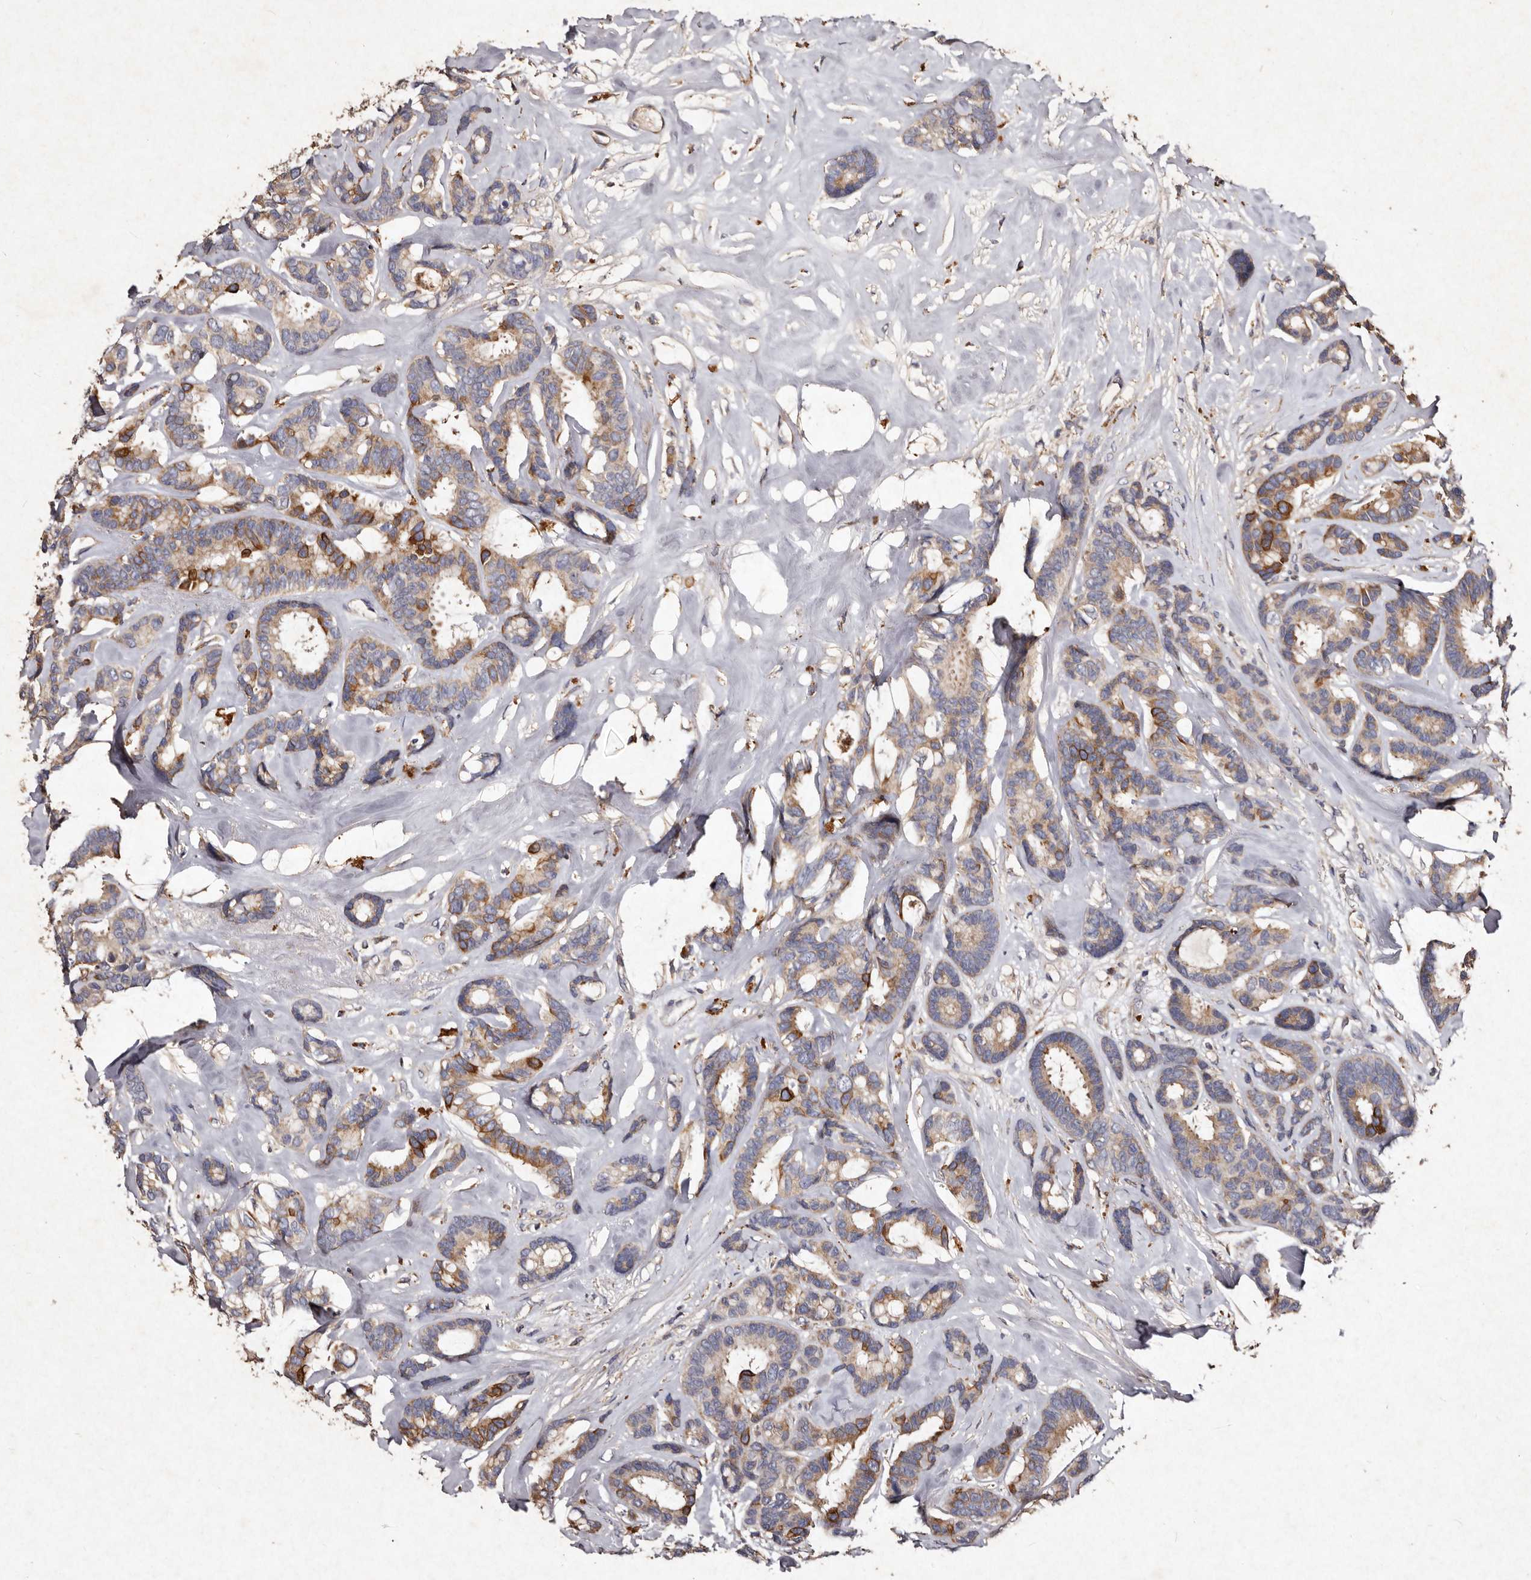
{"staining": {"intensity": "moderate", "quantity": "25%-75%", "location": "cytoplasmic/membranous"}, "tissue": "breast cancer", "cell_type": "Tumor cells", "image_type": "cancer", "snomed": [{"axis": "morphology", "description": "Duct carcinoma"}, {"axis": "topography", "description": "Breast"}], "caption": "Immunohistochemical staining of human breast infiltrating ductal carcinoma exhibits medium levels of moderate cytoplasmic/membranous positivity in about 25%-75% of tumor cells.", "gene": "TFB1M", "patient": {"sex": "female", "age": 87}}